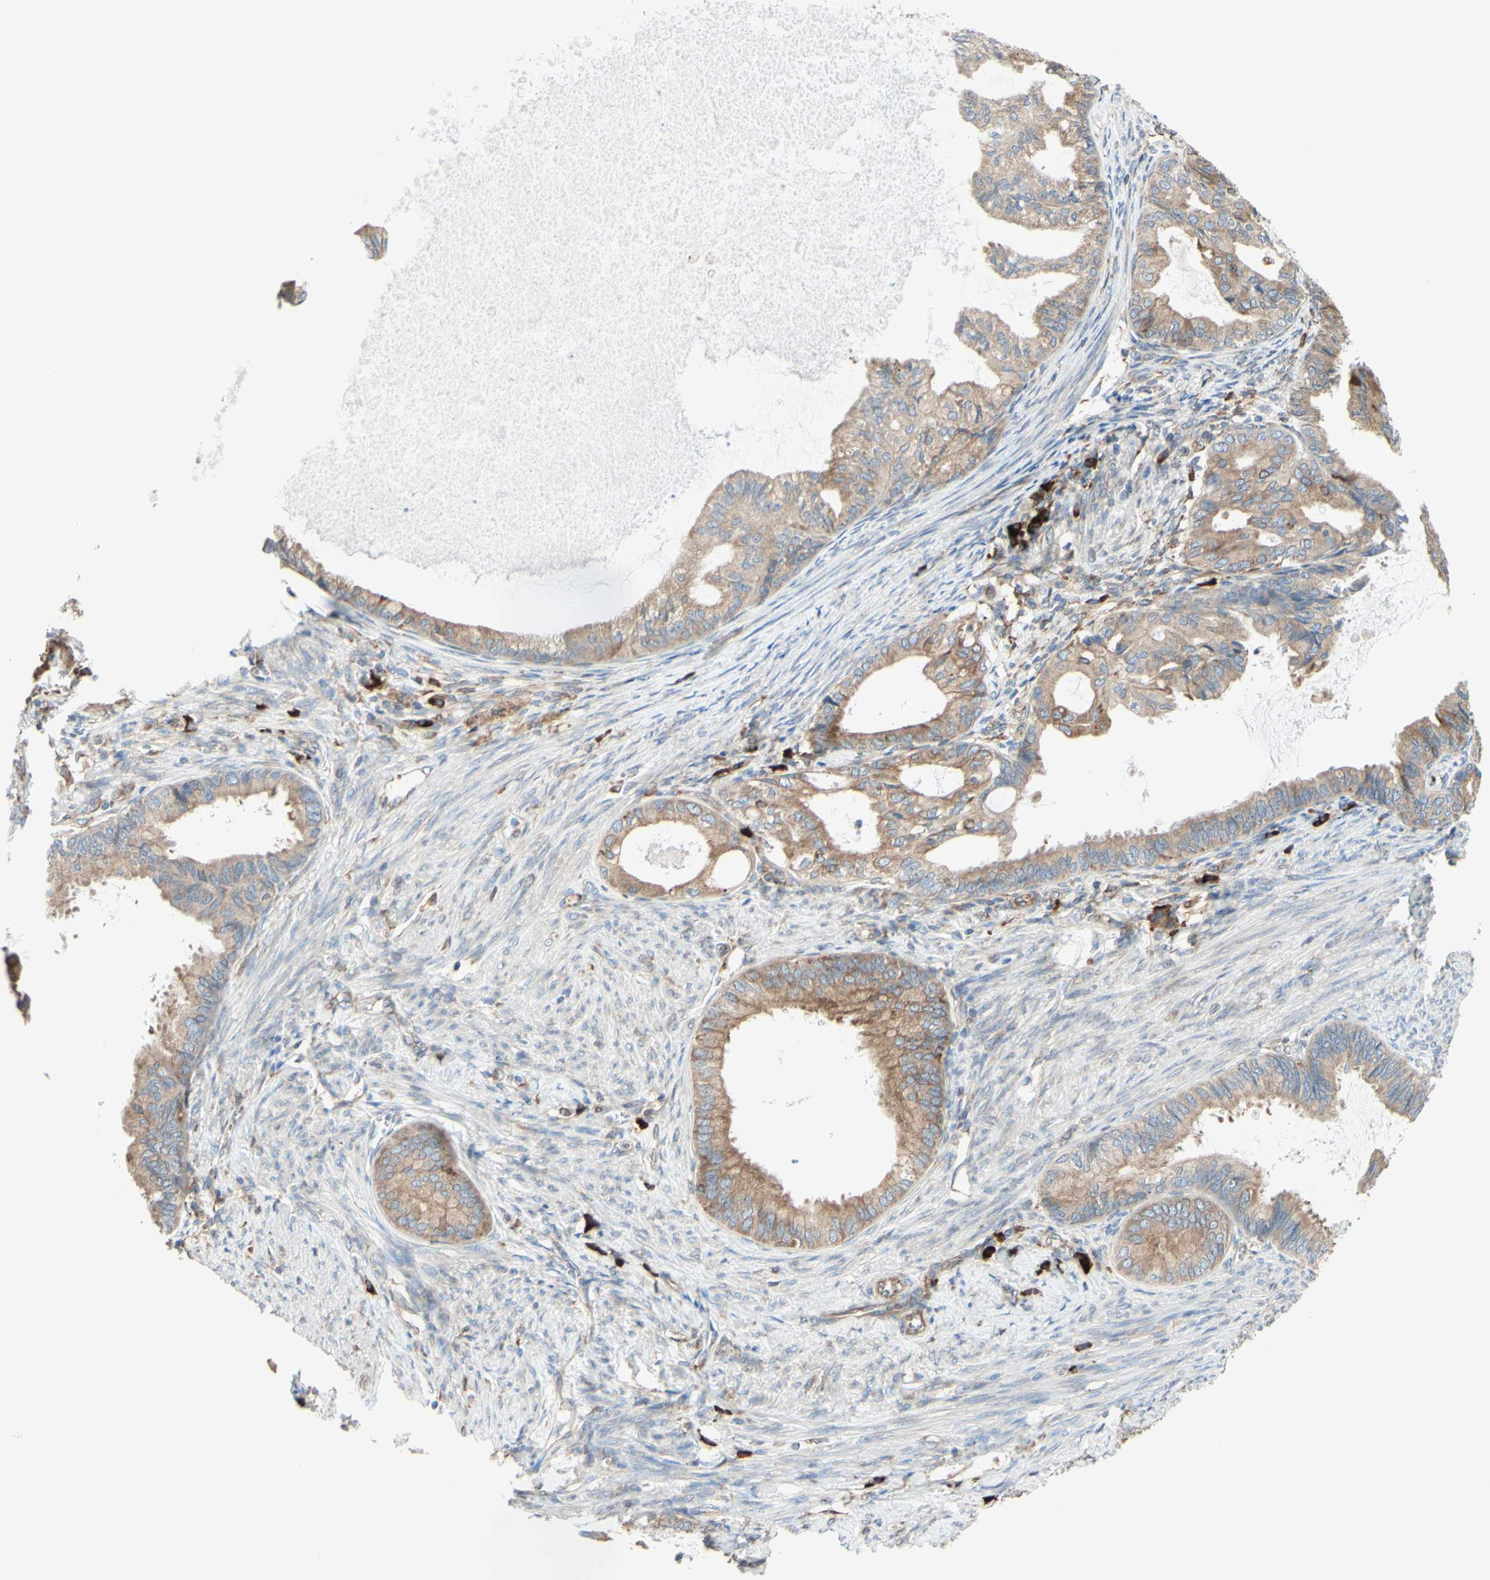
{"staining": {"intensity": "moderate", "quantity": ">75%", "location": "cytoplasmic/membranous"}, "tissue": "endometrial cancer", "cell_type": "Tumor cells", "image_type": "cancer", "snomed": [{"axis": "morphology", "description": "Adenocarcinoma, NOS"}, {"axis": "topography", "description": "Endometrium"}], "caption": "The photomicrograph shows a brown stain indicating the presence of a protein in the cytoplasmic/membranous of tumor cells in endometrial cancer. (brown staining indicates protein expression, while blue staining denotes nuclei).", "gene": "DNAJB11", "patient": {"sex": "female", "age": 86}}